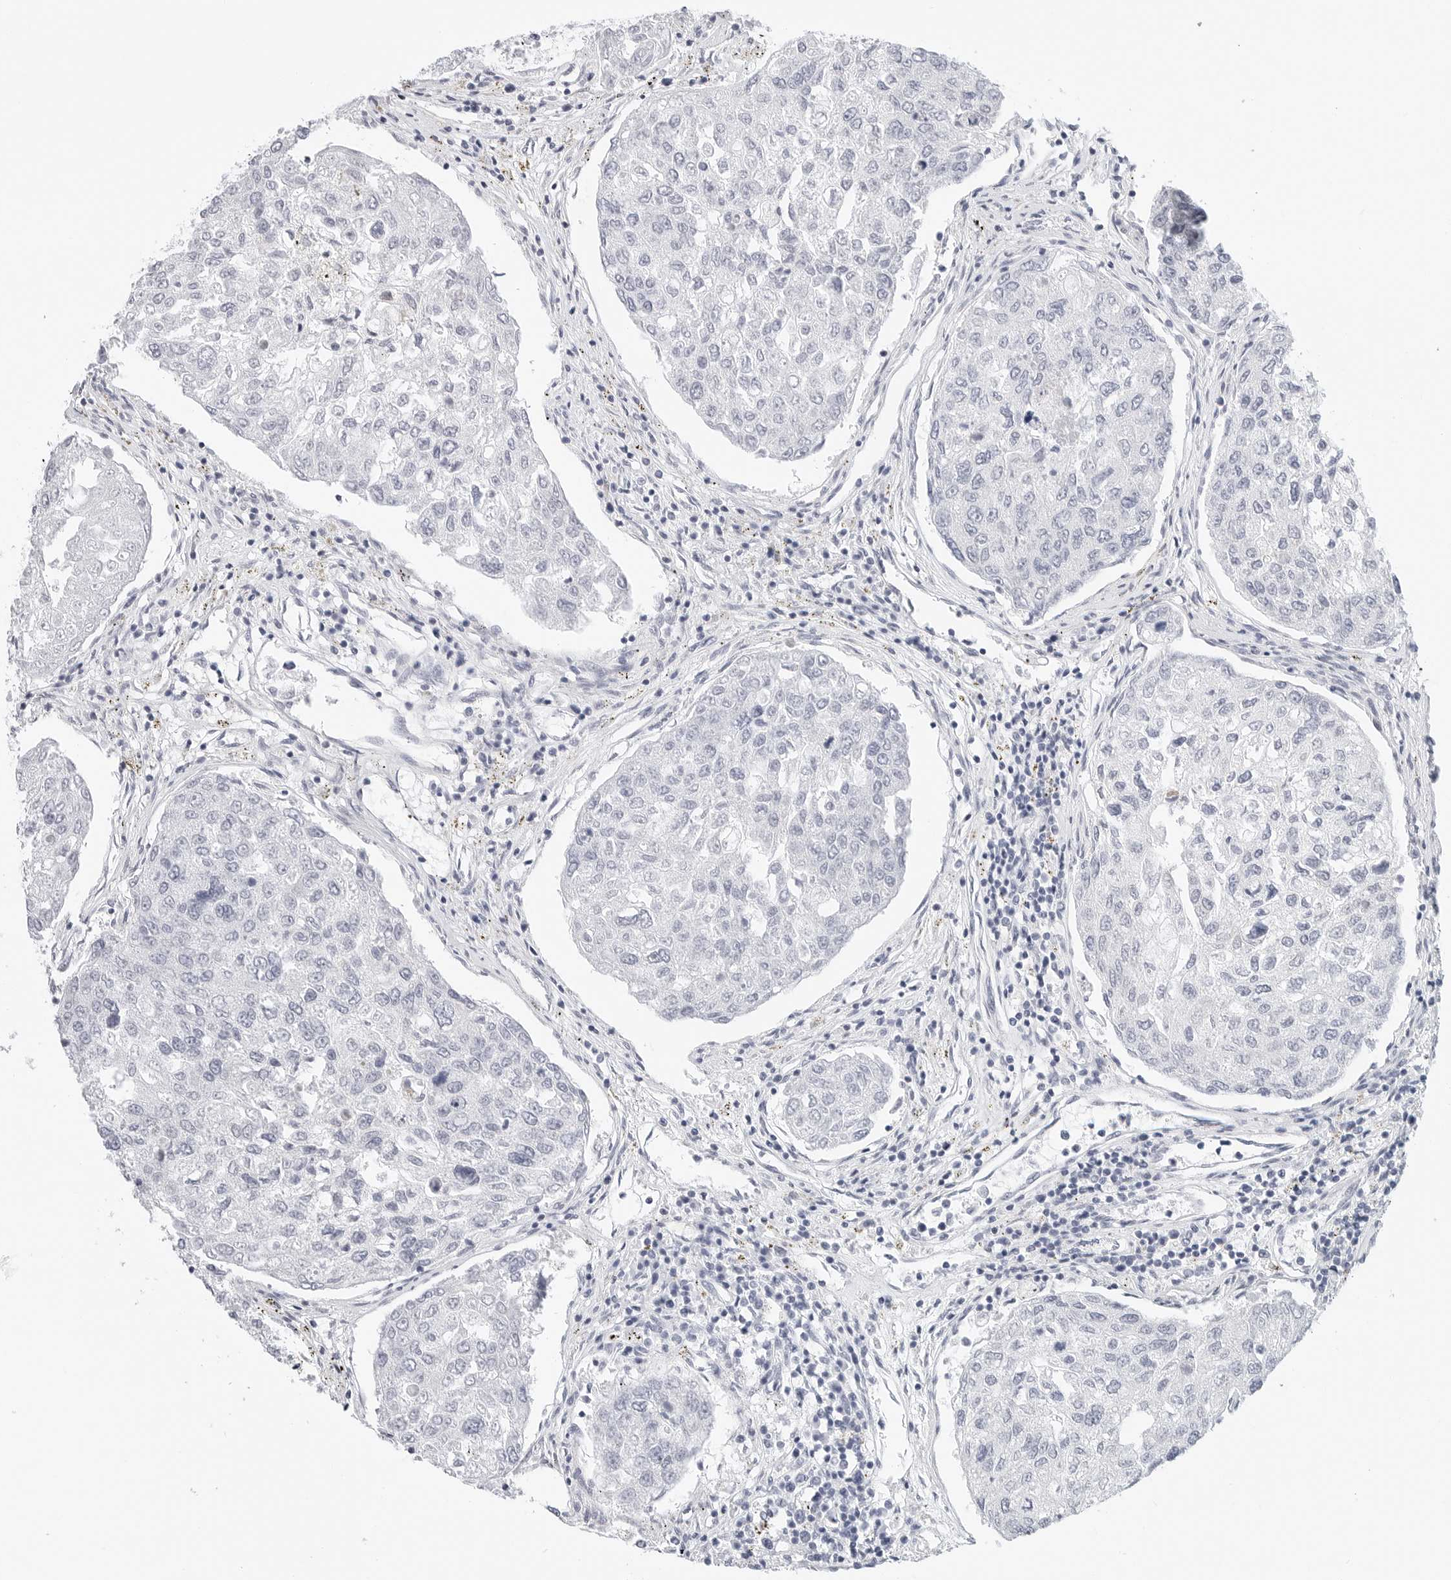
{"staining": {"intensity": "negative", "quantity": "none", "location": "none"}, "tissue": "urothelial cancer", "cell_type": "Tumor cells", "image_type": "cancer", "snomed": [{"axis": "morphology", "description": "Urothelial carcinoma, High grade"}, {"axis": "topography", "description": "Lymph node"}, {"axis": "topography", "description": "Urinary bladder"}], "caption": "This is a histopathology image of immunohistochemistry staining of urothelial carcinoma (high-grade), which shows no expression in tumor cells. Nuclei are stained in blue.", "gene": "TSEN2", "patient": {"sex": "male", "age": 51}}